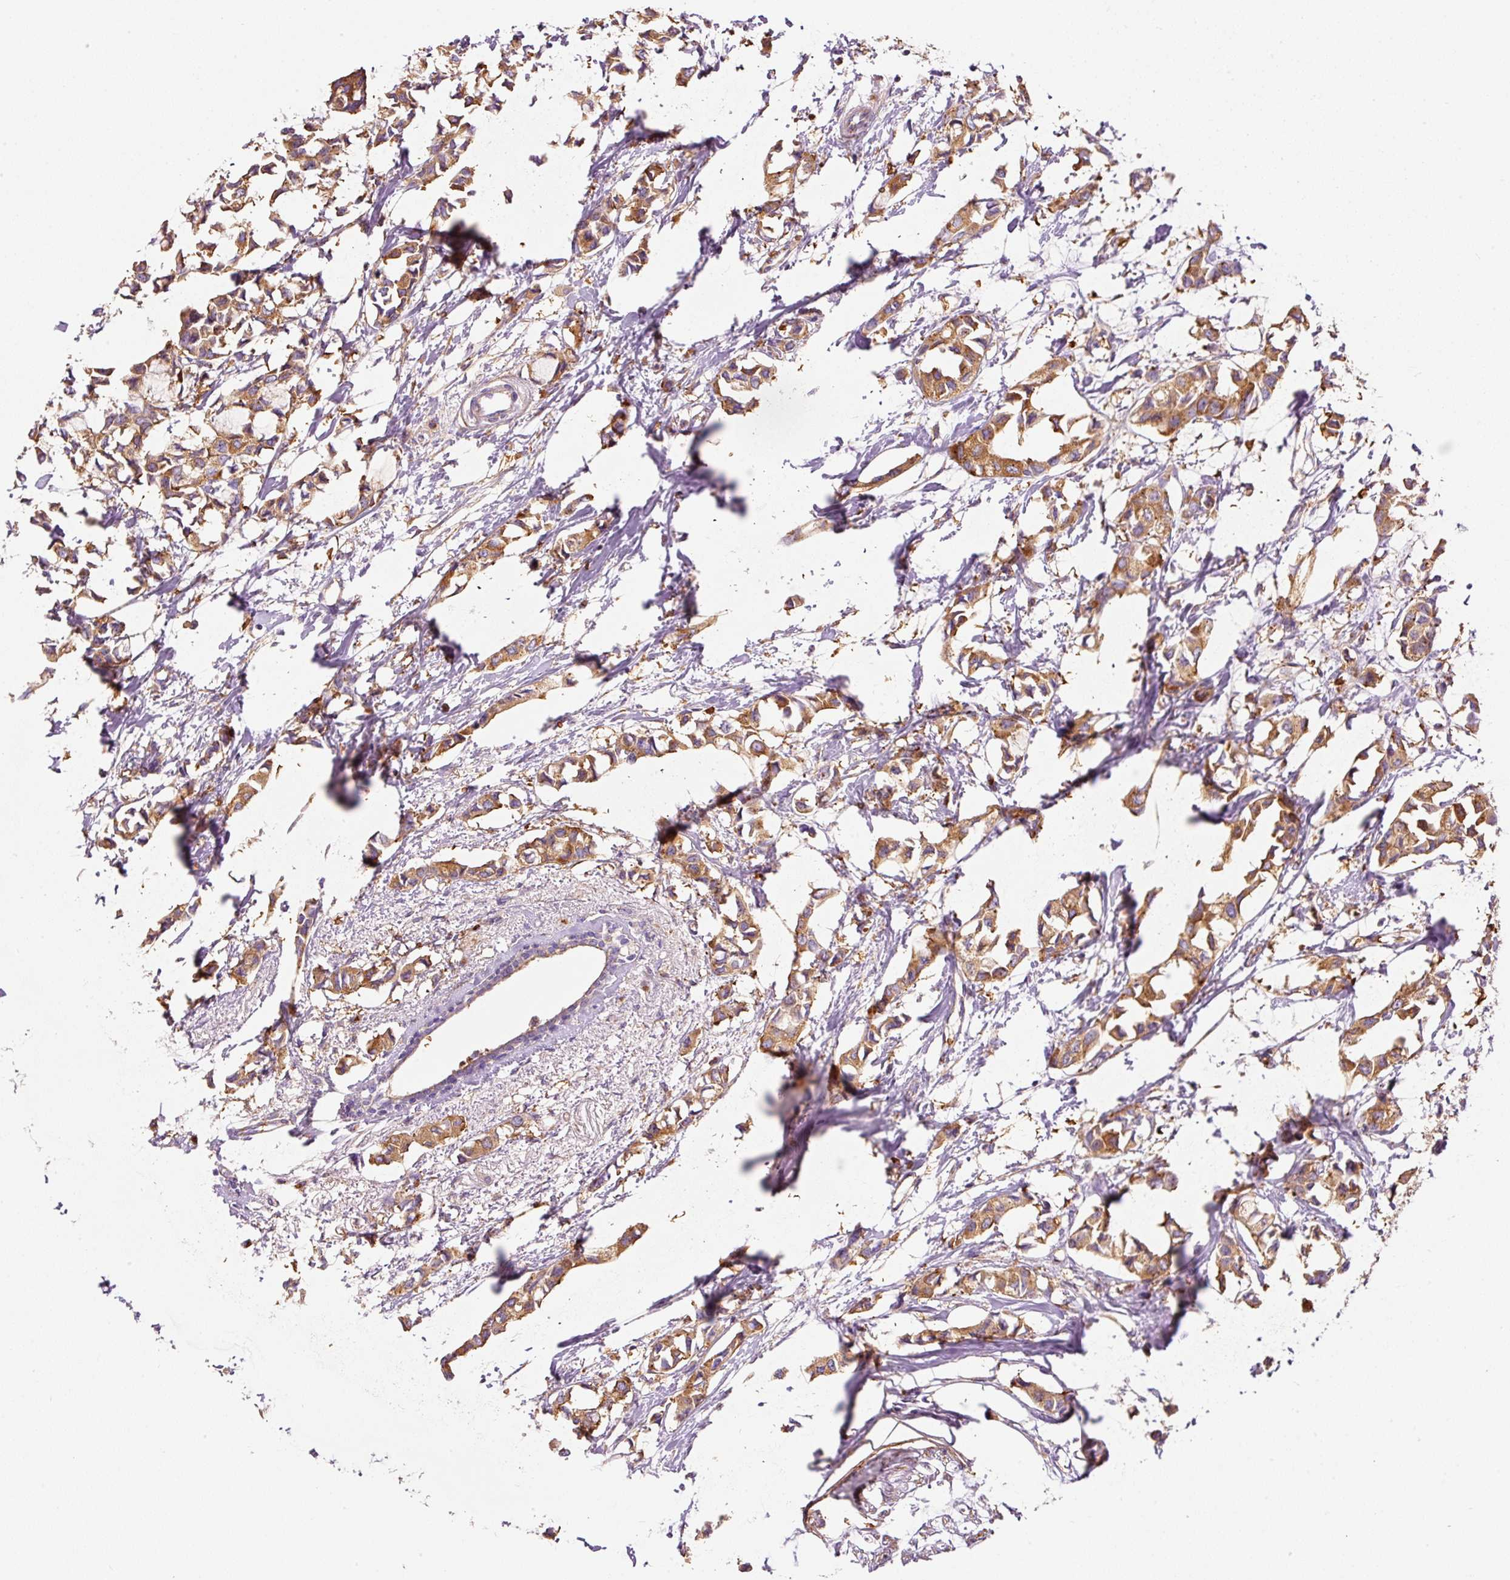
{"staining": {"intensity": "moderate", "quantity": ">75%", "location": "cytoplasmic/membranous"}, "tissue": "breast cancer", "cell_type": "Tumor cells", "image_type": "cancer", "snomed": [{"axis": "morphology", "description": "Duct carcinoma"}, {"axis": "topography", "description": "Breast"}], "caption": "Tumor cells reveal moderate cytoplasmic/membranous positivity in about >75% of cells in breast infiltrating ductal carcinoma.", "gene": "PRRC2A", "patient": {"sex": "female", "age": 73}}